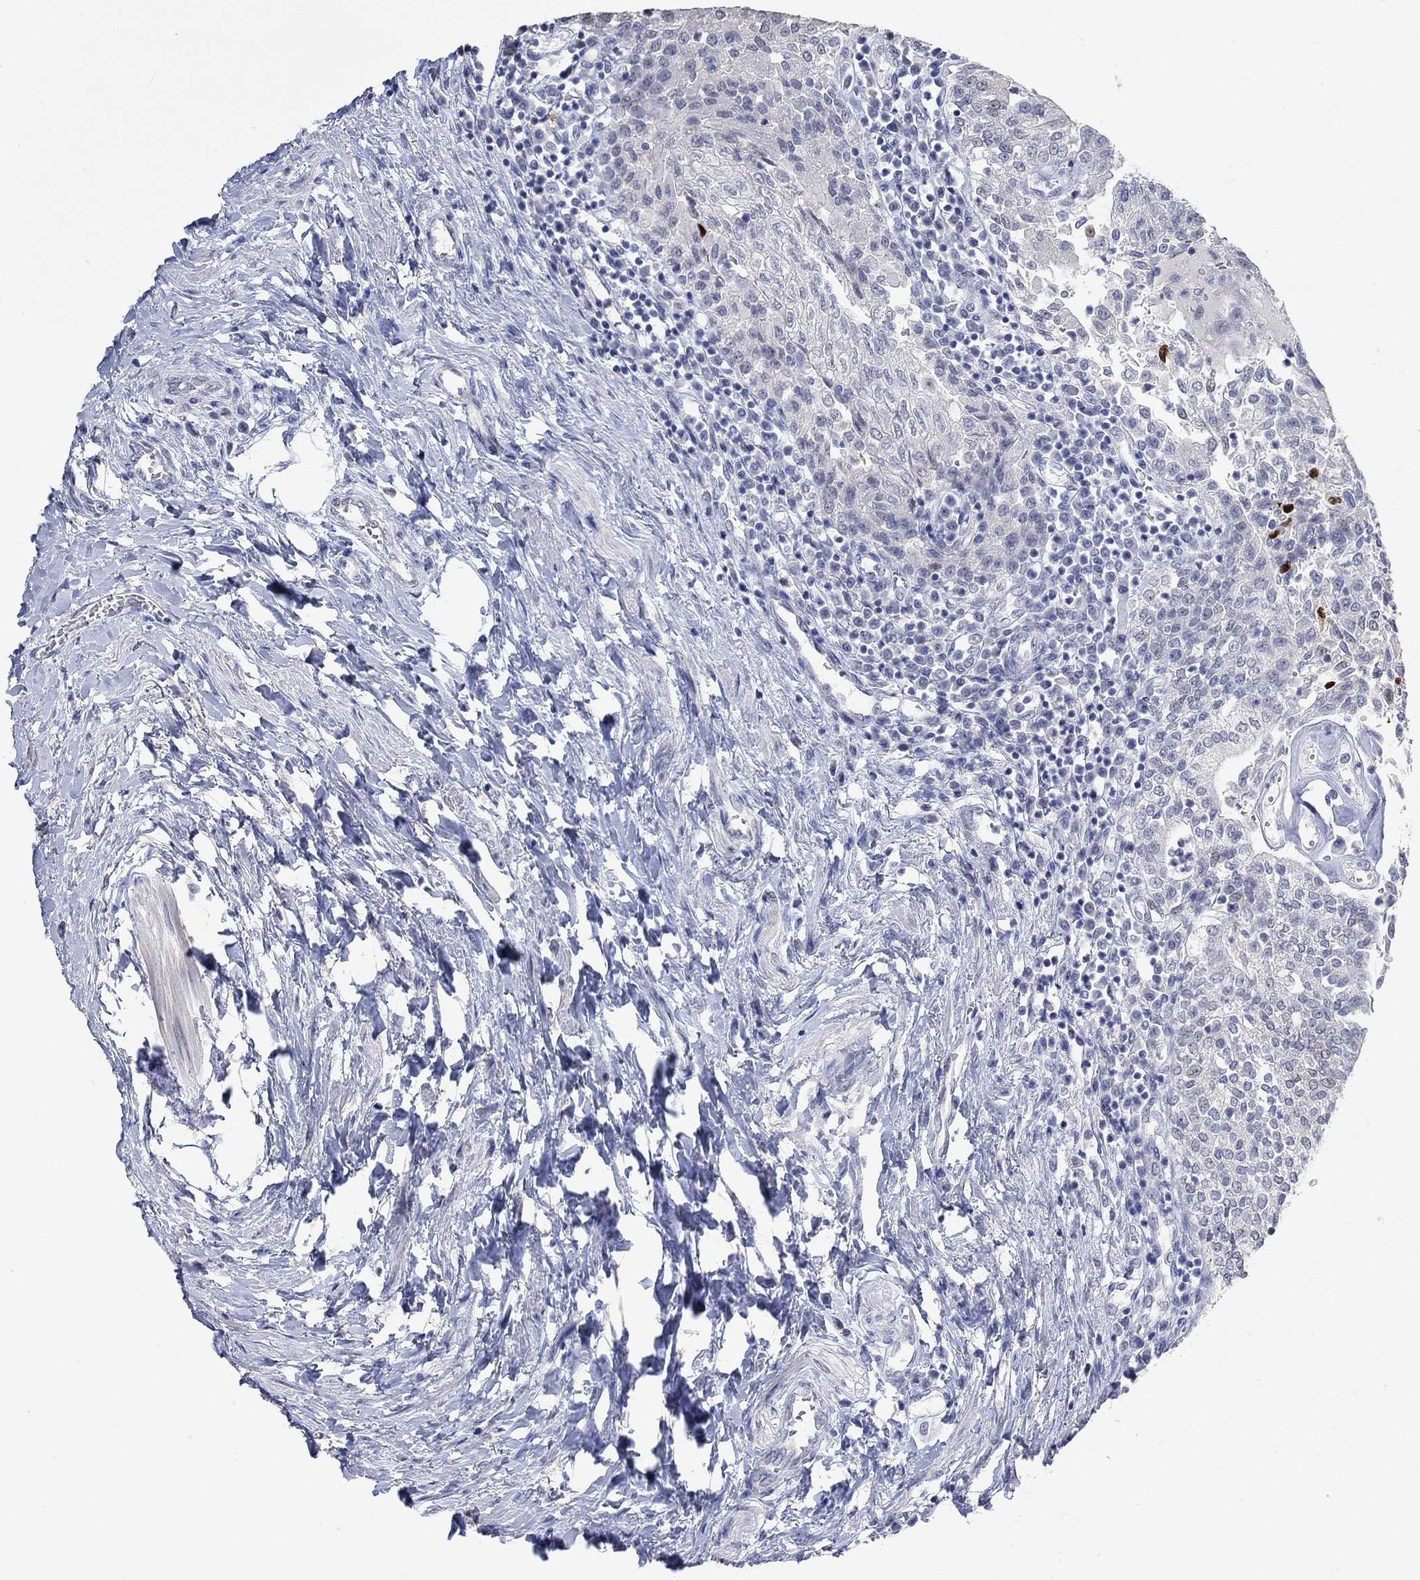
{"staining": {"intensity": "strong", "quantity": "<25%", "location": "nuclear"}, "tissue": "urothelial cancer", "cell_type": "Tumor cells", "image_type": "cancer", "snomed": [{"axis": "morphology", "description": "Urothelial carcinoma, Low grade"}, {"axis": "topography", "description": "Urinary bladder"}], "caption": "Strong nuclear expression is identified in approximately <25% of tumor cells in urothelial cancer. (DAB = brown stain, brightfield microscopy at high magnification).", "gene": "PNMA5", "patient": {"sex": "male", "age": 78}}